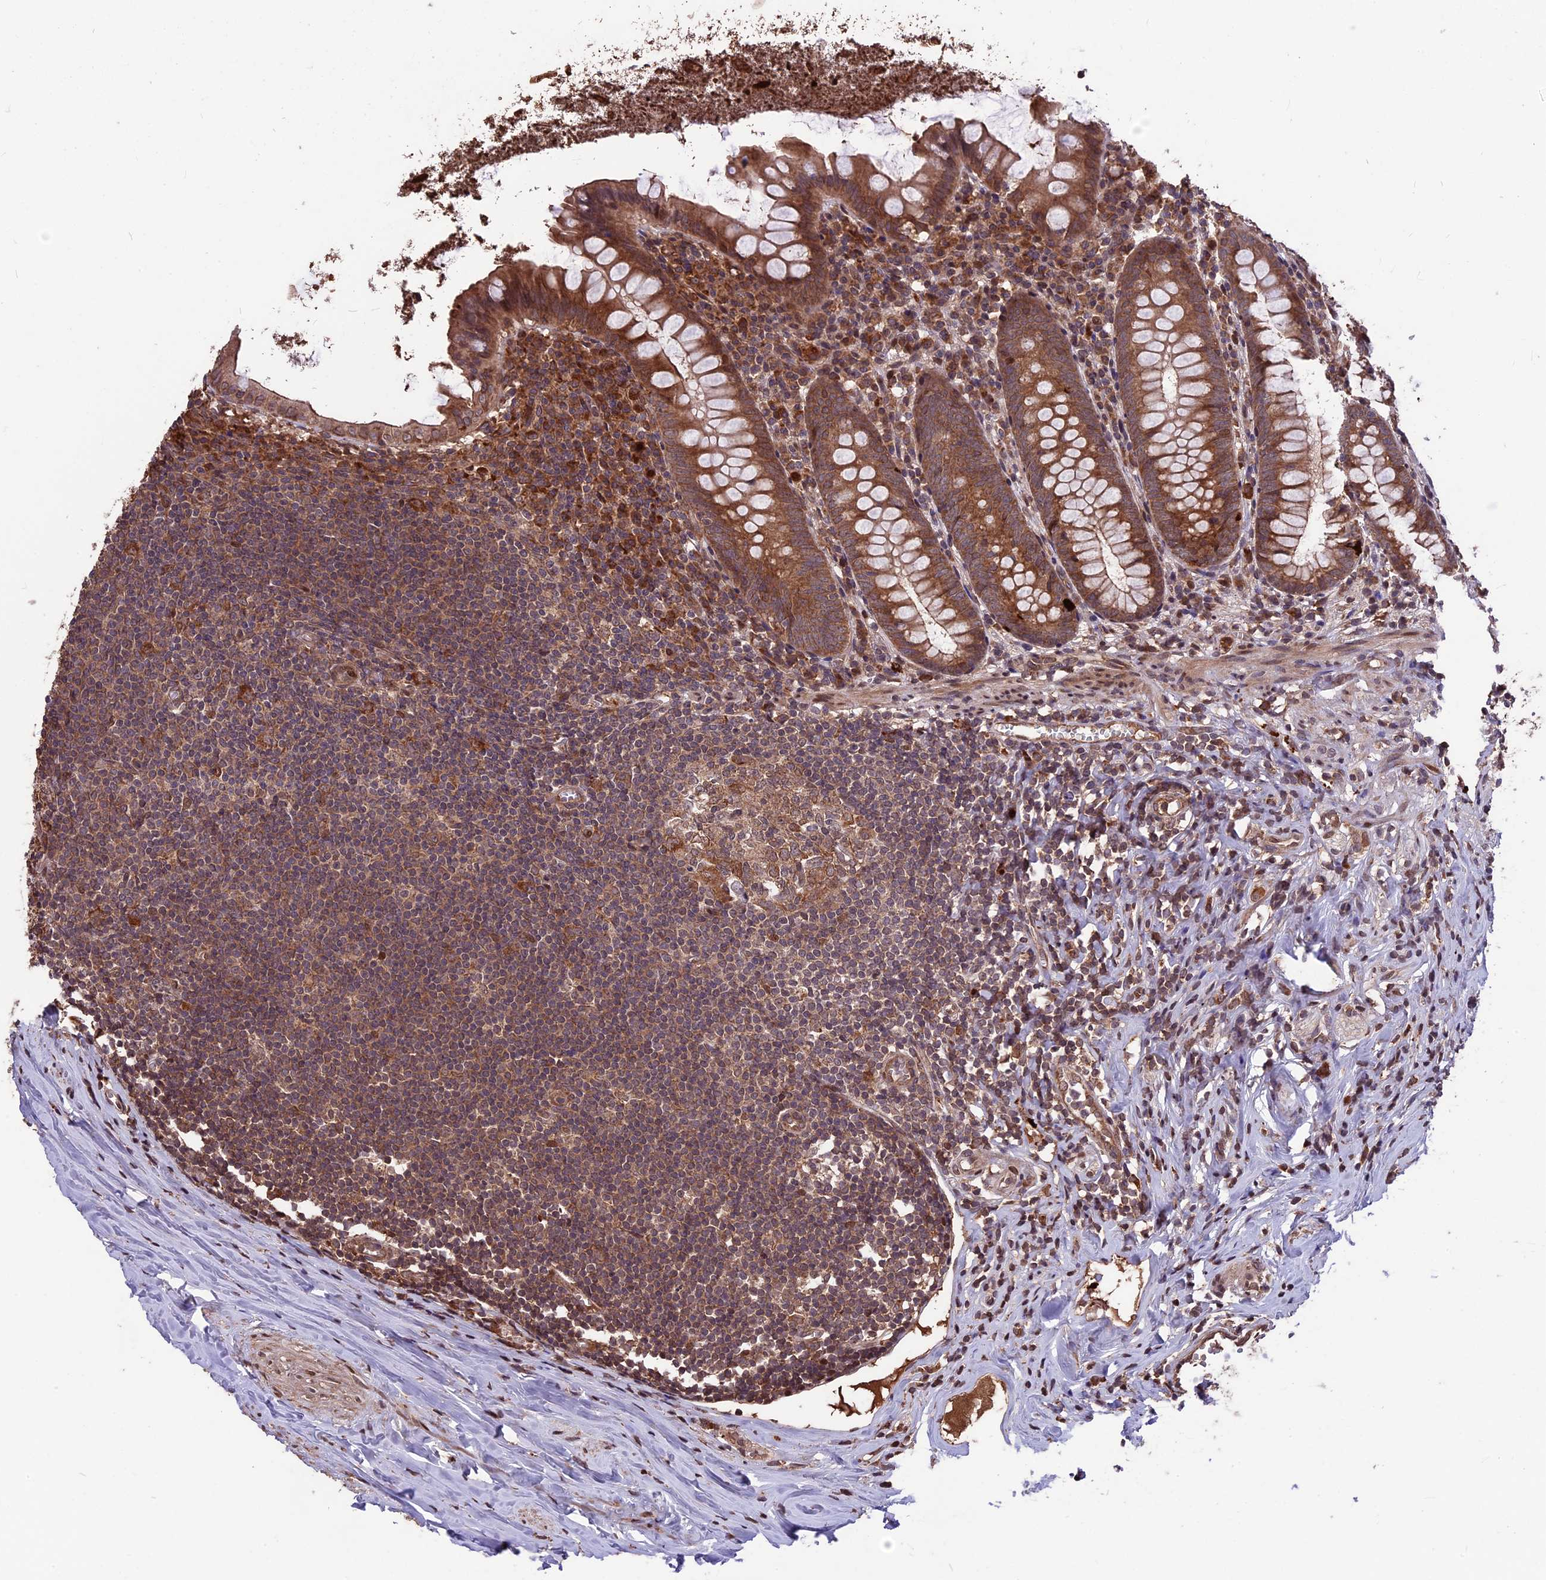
{"staining": {"intensity": "moderate", "quantity": ">75%", "location": "cytoplasmic/membranous"}, "tissue": "appendix", "cell_type": "Glandular cells", "image_type": "normal", "snomed": [{"axis": "morphology", "description": "Normal tissue, NOS"}, {"axis": "topography", "description": "Appendix"}], "caption": "The histopathology image exhibits a brown stain indicating the presence of a protein in the cytoplasmic/membranous of glandular cells in appendix. Nuclei are stained in blue.", "gene": "ZNF598", "patient": {"sex": "female", "age": 51}}